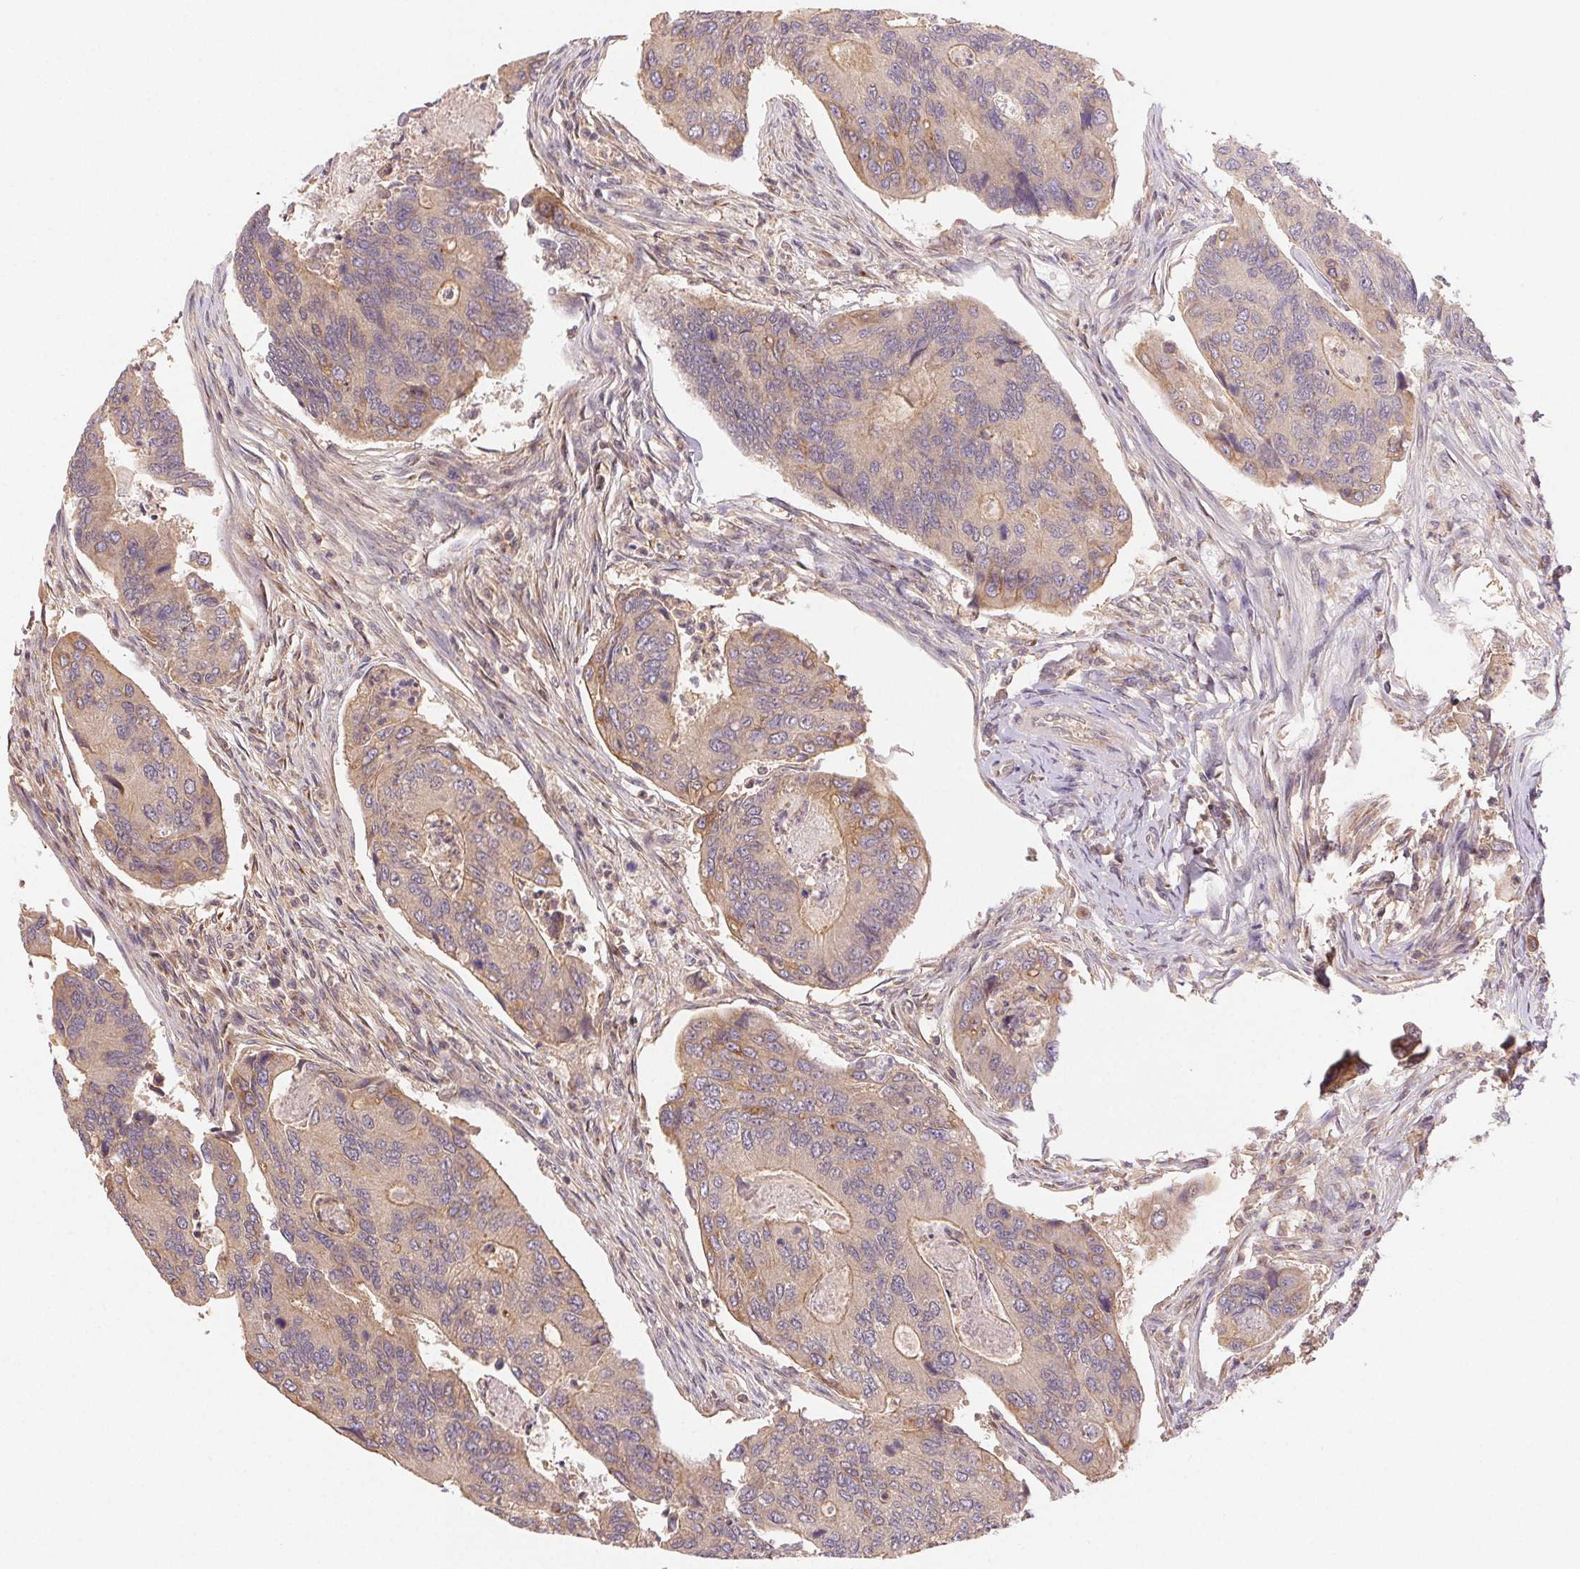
{"staining": {"intensity": "moderate", "quantity": "25%-75%", "location": "cytoplasmic/membranous"}, "tissue": "colorectal cancer", "cell_type": "Tumor cells", "image_type": "cancer", "snomed": [{"axis": "morphology", "description": "Adenocarcinoma, NOS"}, {"axis": "topography", "description": "Colon"}], "caption": "IHC image of neoplastic tissue: human colorectal adenocarcinoma stained using immunohistochemistry (IHC) exhibits medium levels of moderate protein expression localized specifically in the cytoplasmic/membranous of tumor cells, appearing as a cytoplasmic/membranous brown color.", "gene": "MAPKAPK2", "patient": {"sex": "female", "age": 67}}